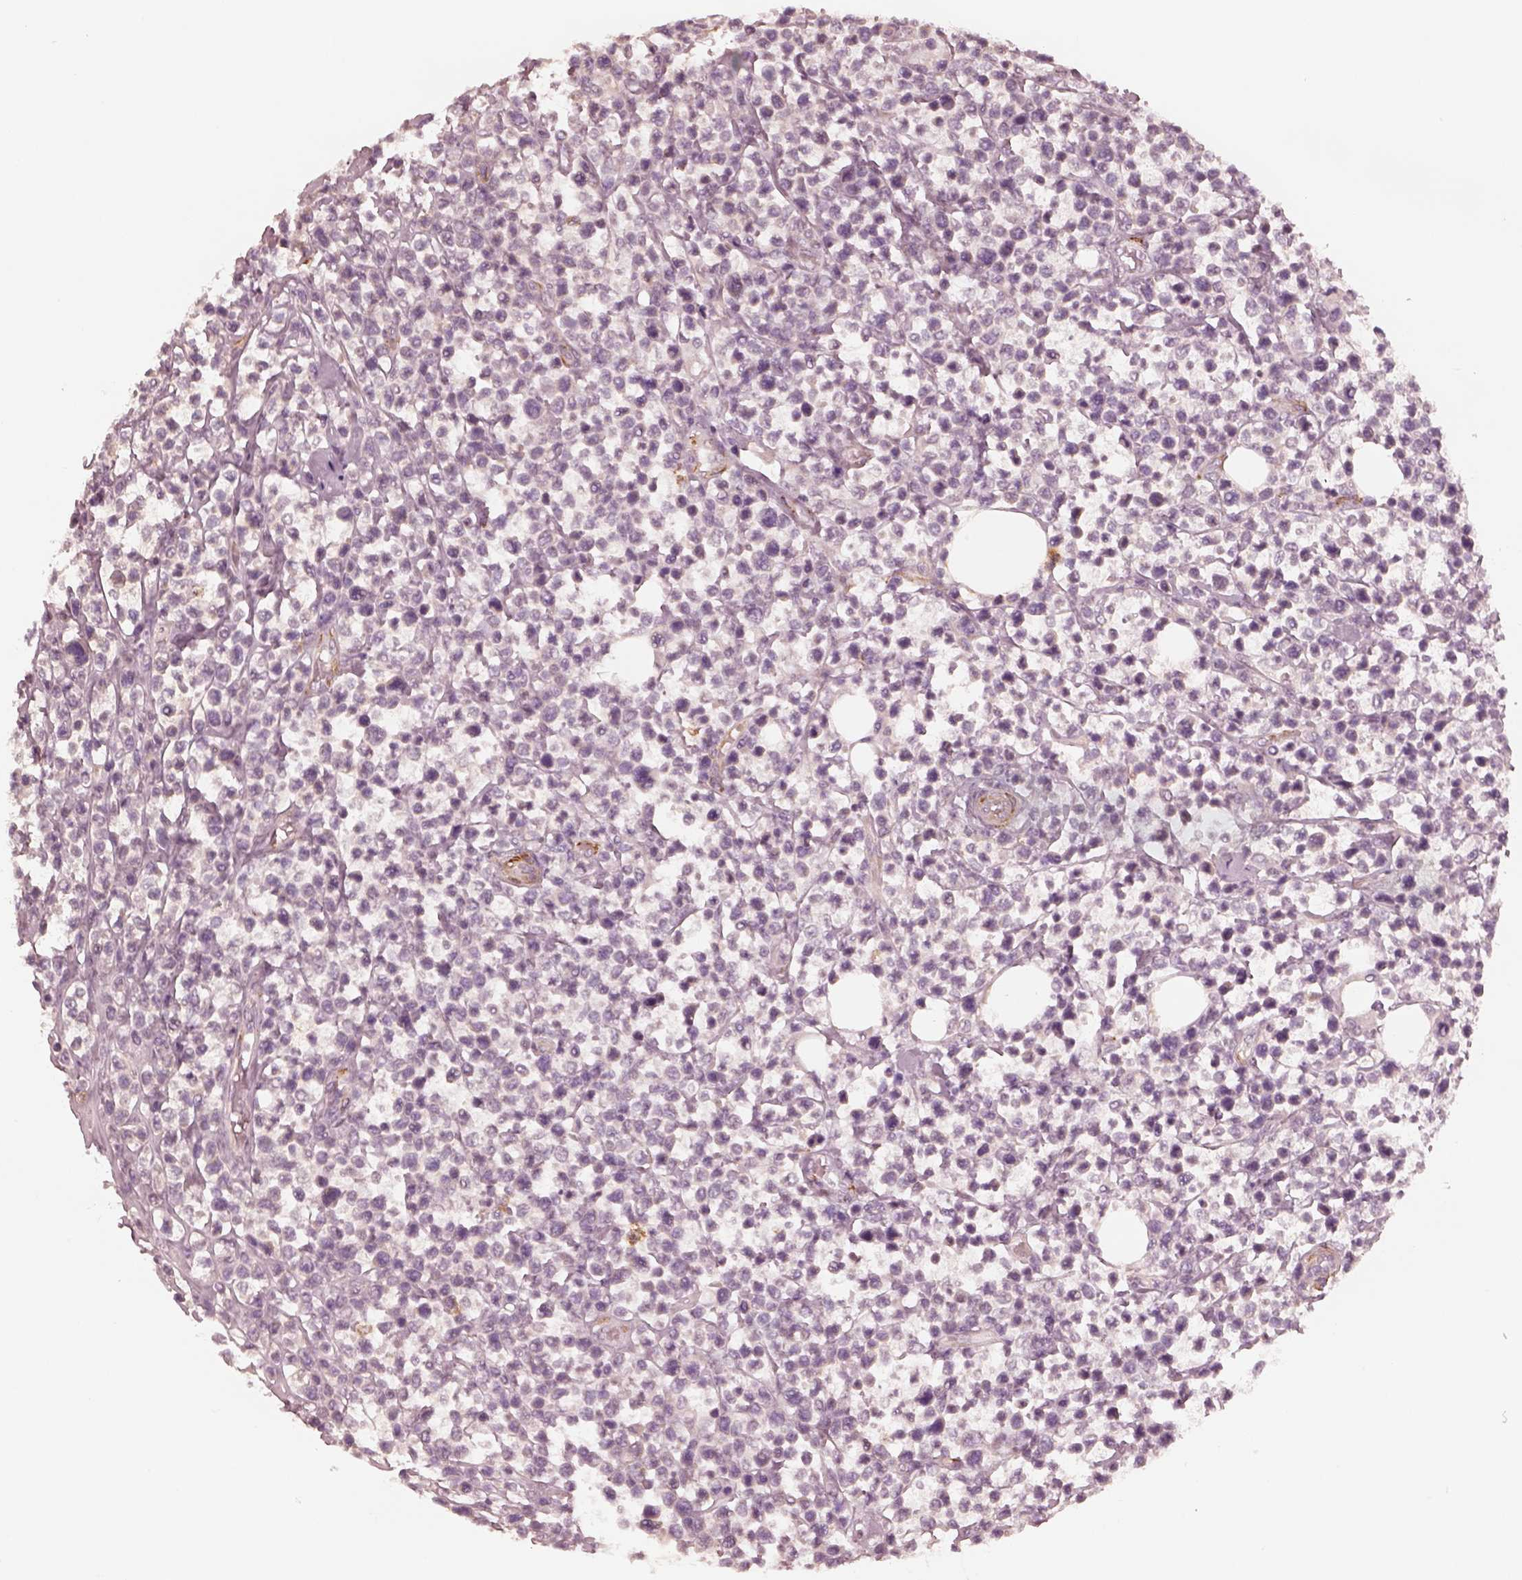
{"staining": {"intensity": "negative", "quantity": "none", "location": "none"}, "tissue": "lymphoma", "cell_type": "Tumor cells", "image_type": "cancer", "snomed": [{"axis": "morphology", "description": "Malignant lymphoma, non-Hodgkin's type, High grade"}, {"axis": "topography", "description": "Soft tissue"}], "caption": "The micrograph displays no staining of tumor cells in high-grade malignant lymphoma, non-Hodgkin's type.", "gene": "DNAAF9", "patient": {"sex": "female", "age": 56}}